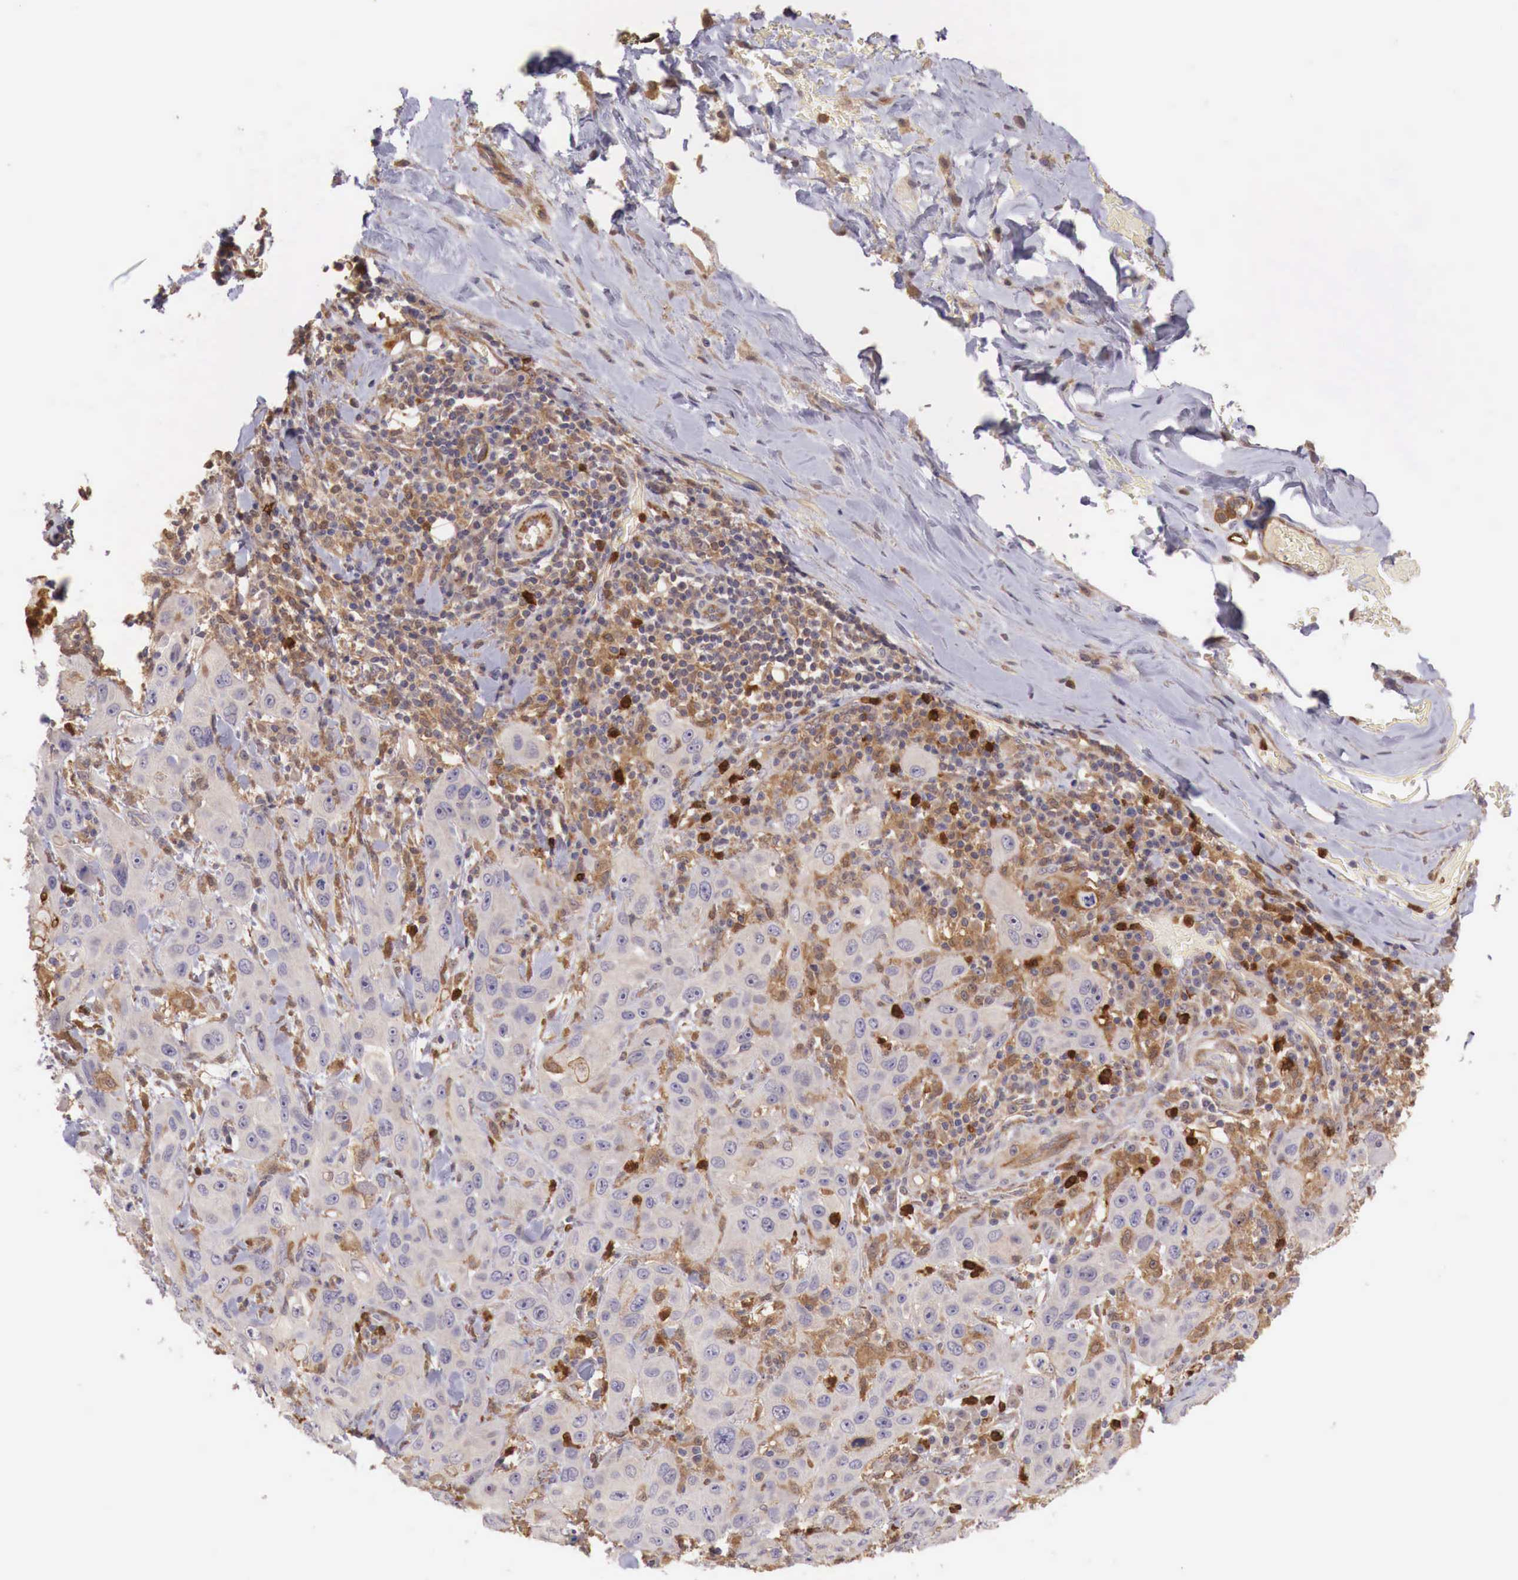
{"staining": {"intensity": "weak", "quantity": ">75%", "location": "cytoplasmic/membranous"}, "tissue": "skin cancer", "cell_type": "Tumor cells", "image_type": "cancer", "snomed": [{"axis": "morphology", "description": "Squamous cell carcinoma, NOS"}, {"axis": "topography", "description": "Skin"}], "caption": "The photomicrograph shows a brown stain indicating the presence of a protein in the cytoplasmic/membranous of tumor cells in skin cancer (squamous cell carcinoma).", "gene": "GAB2", "patient": {"sex": "male", "age": 84}}